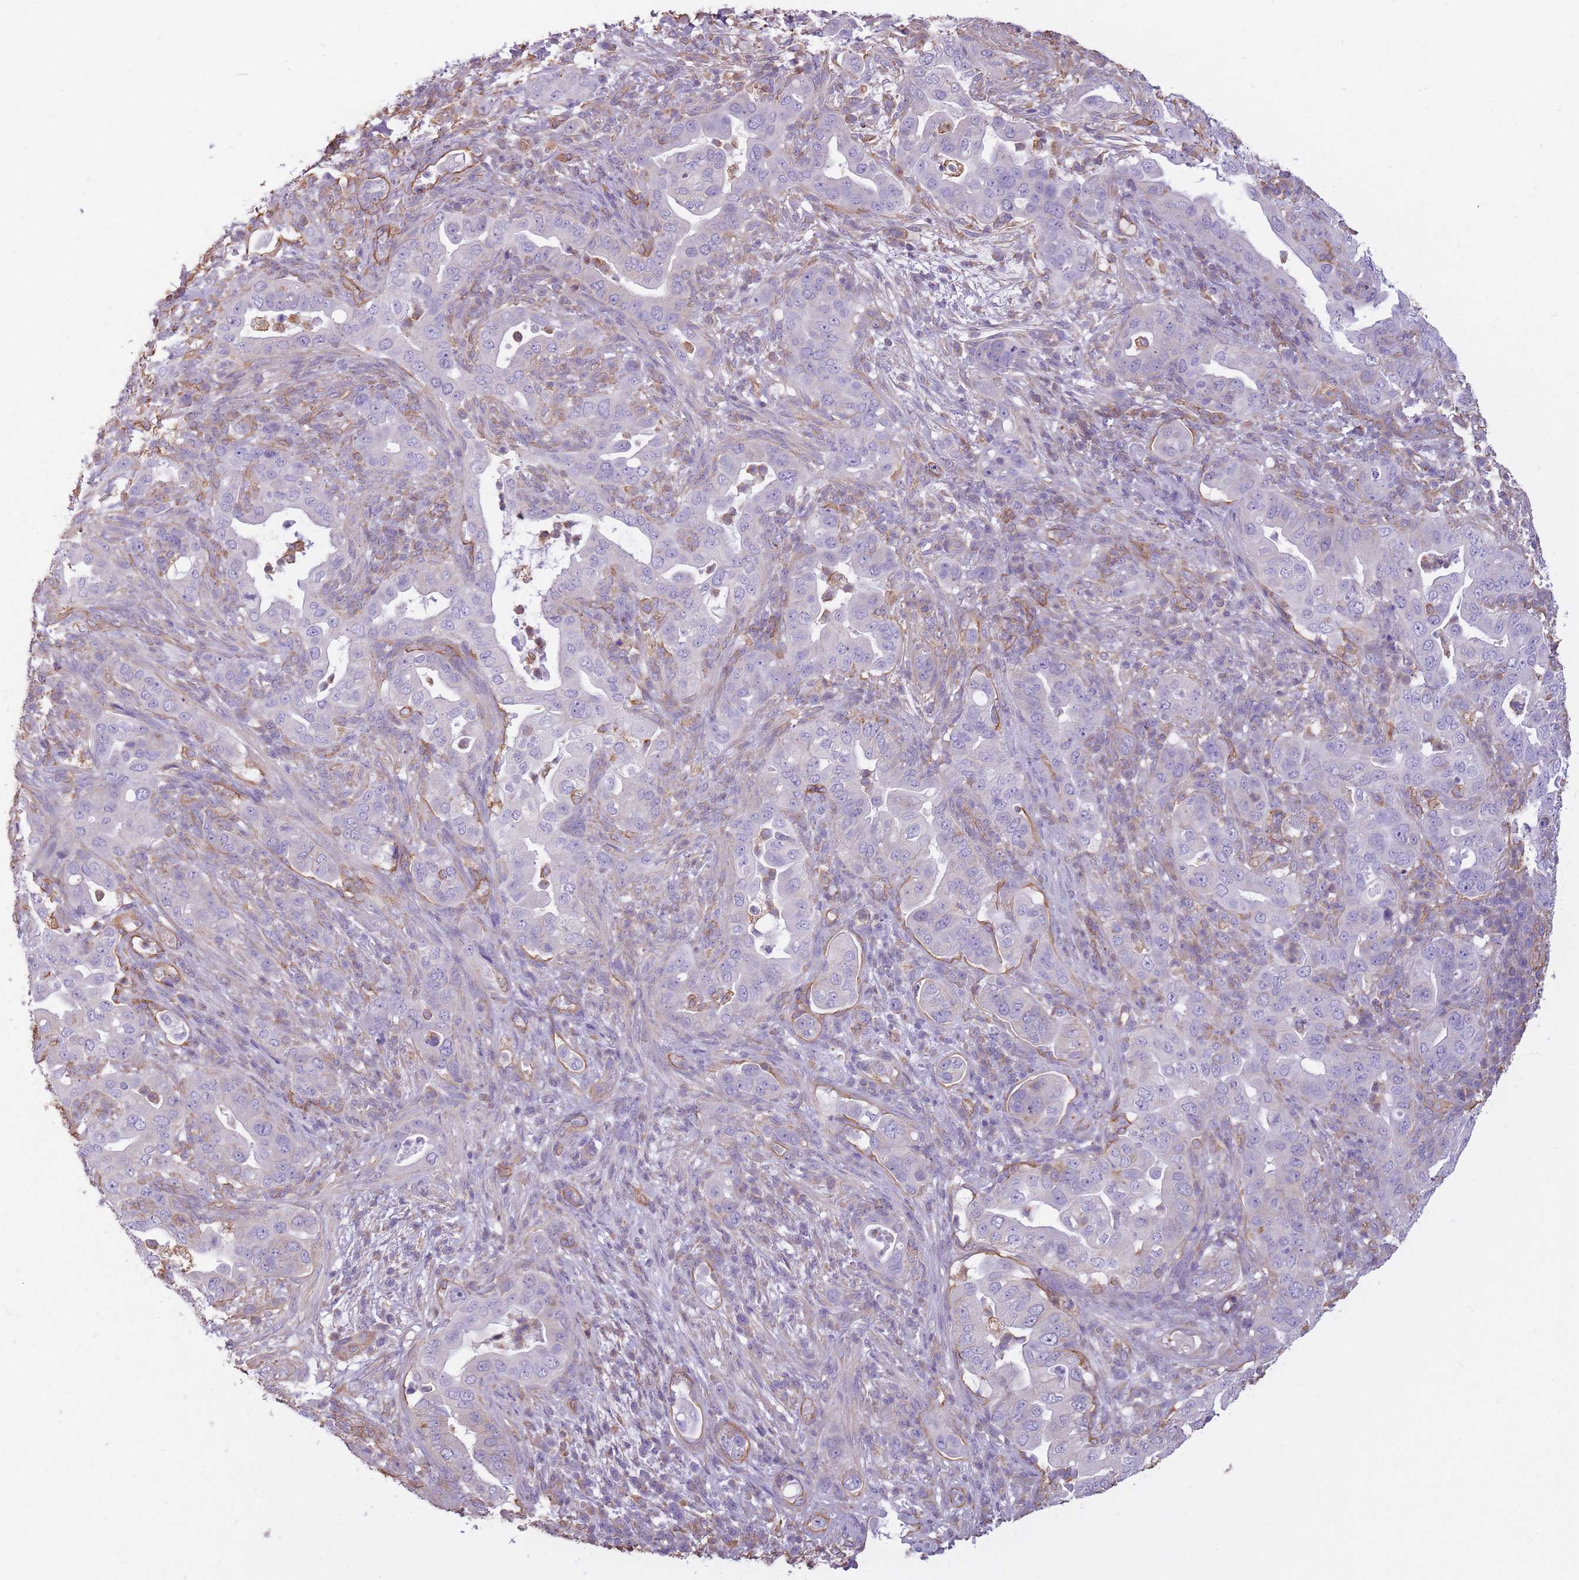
{"staining": {"intensity": "negative", "quantity": "none", "location": "none"}, "tissue": "pancreatic cancer", "cell_type": "Tumor cells", "image_type": "cancer", "snomed": [{"axis": "morphology", "description": "Adenocarcinoma, NOS"}, {"axis": "topography", "description": "Pancreas"}], "caption": "Tumor cells are negative for protein expression in human adenocarcinoma (pancreatic).", "gene": "ADD1", "patient": {"sex": "female", "age": 63}}